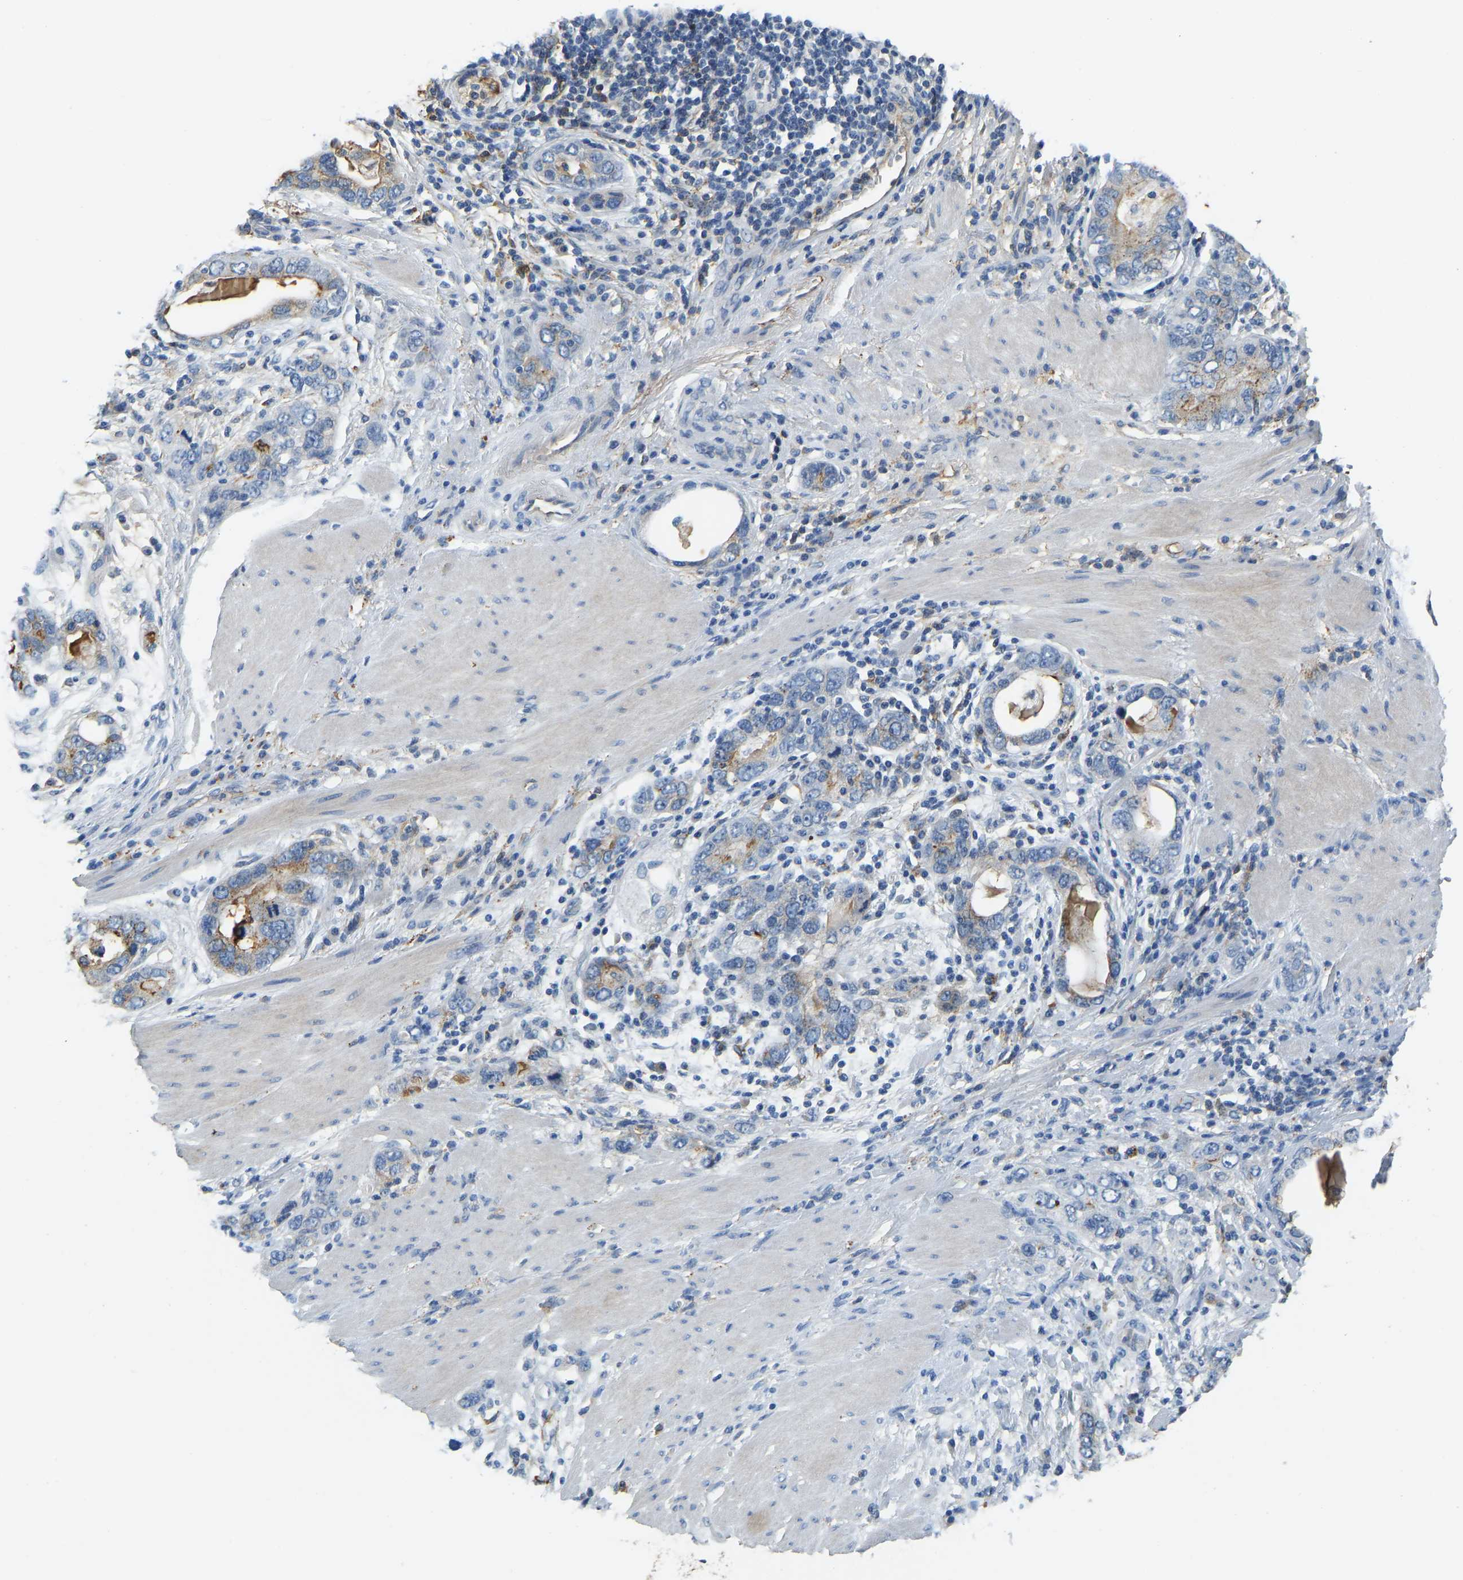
{"staining": {"intensity": "negative", "quantity": "none", "location": "none"}, "tissue": "stomach cancer", "cell_type": "Tumor cells", "image_type": "cancer", "snomed": [{"axis": "morphology", "description": "Adenocarcinoma, NOS"}, {"axis": "topography", "description": "Stomach, lower"}], "caption": "Stomach adenocarcinoma stained for a protein using IHC displays no staining tumor cells.", "gene": "THBS4", "patient": {"sex": "female", "age": 93}}